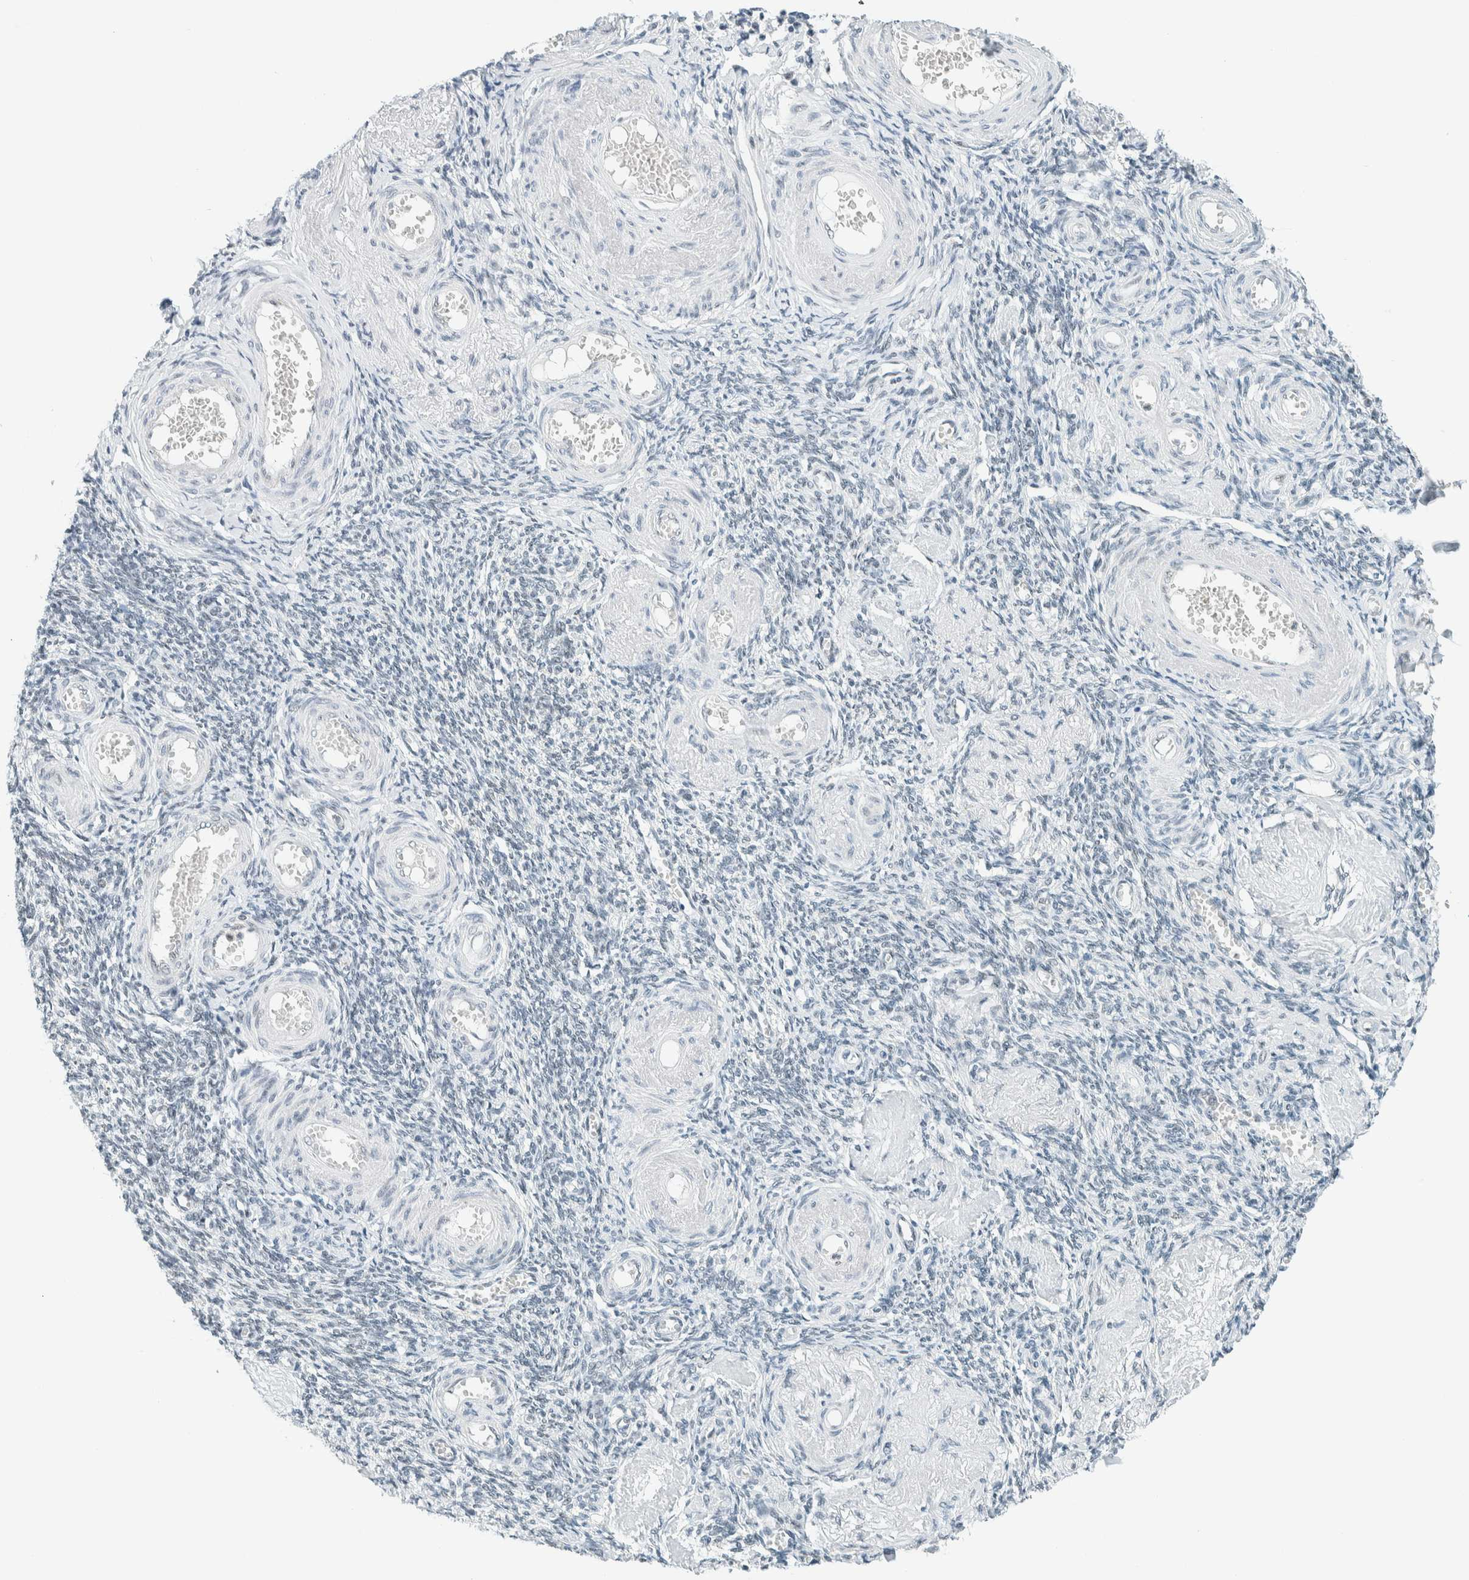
{"staining": {"intensity": "weak", "quantity": ">75%", "location": "nuclear"}, "tissue": "adipose tissue", "cell_type": "Adipocytes", "image_type": "normal", "snomed": [{"axis": "morphology", "description": "Normal tissue, NOS"}, {"axis": "topography", "description": "Vascular tissue"}, {"axis": "topography", "description": "Fallopian tube"}, {"axis": "topography", "description": "Ovary"}], "caption": "Adipose tissue stained with immunohistochemistry shows weak nuclear positivity in about >75% of adipocytes. Immunohistochemistry stains the protein in brown and the nuclei are stained blue.", "gene": "CYSRT1", "patient": {"sex": "female", "age": 67}}